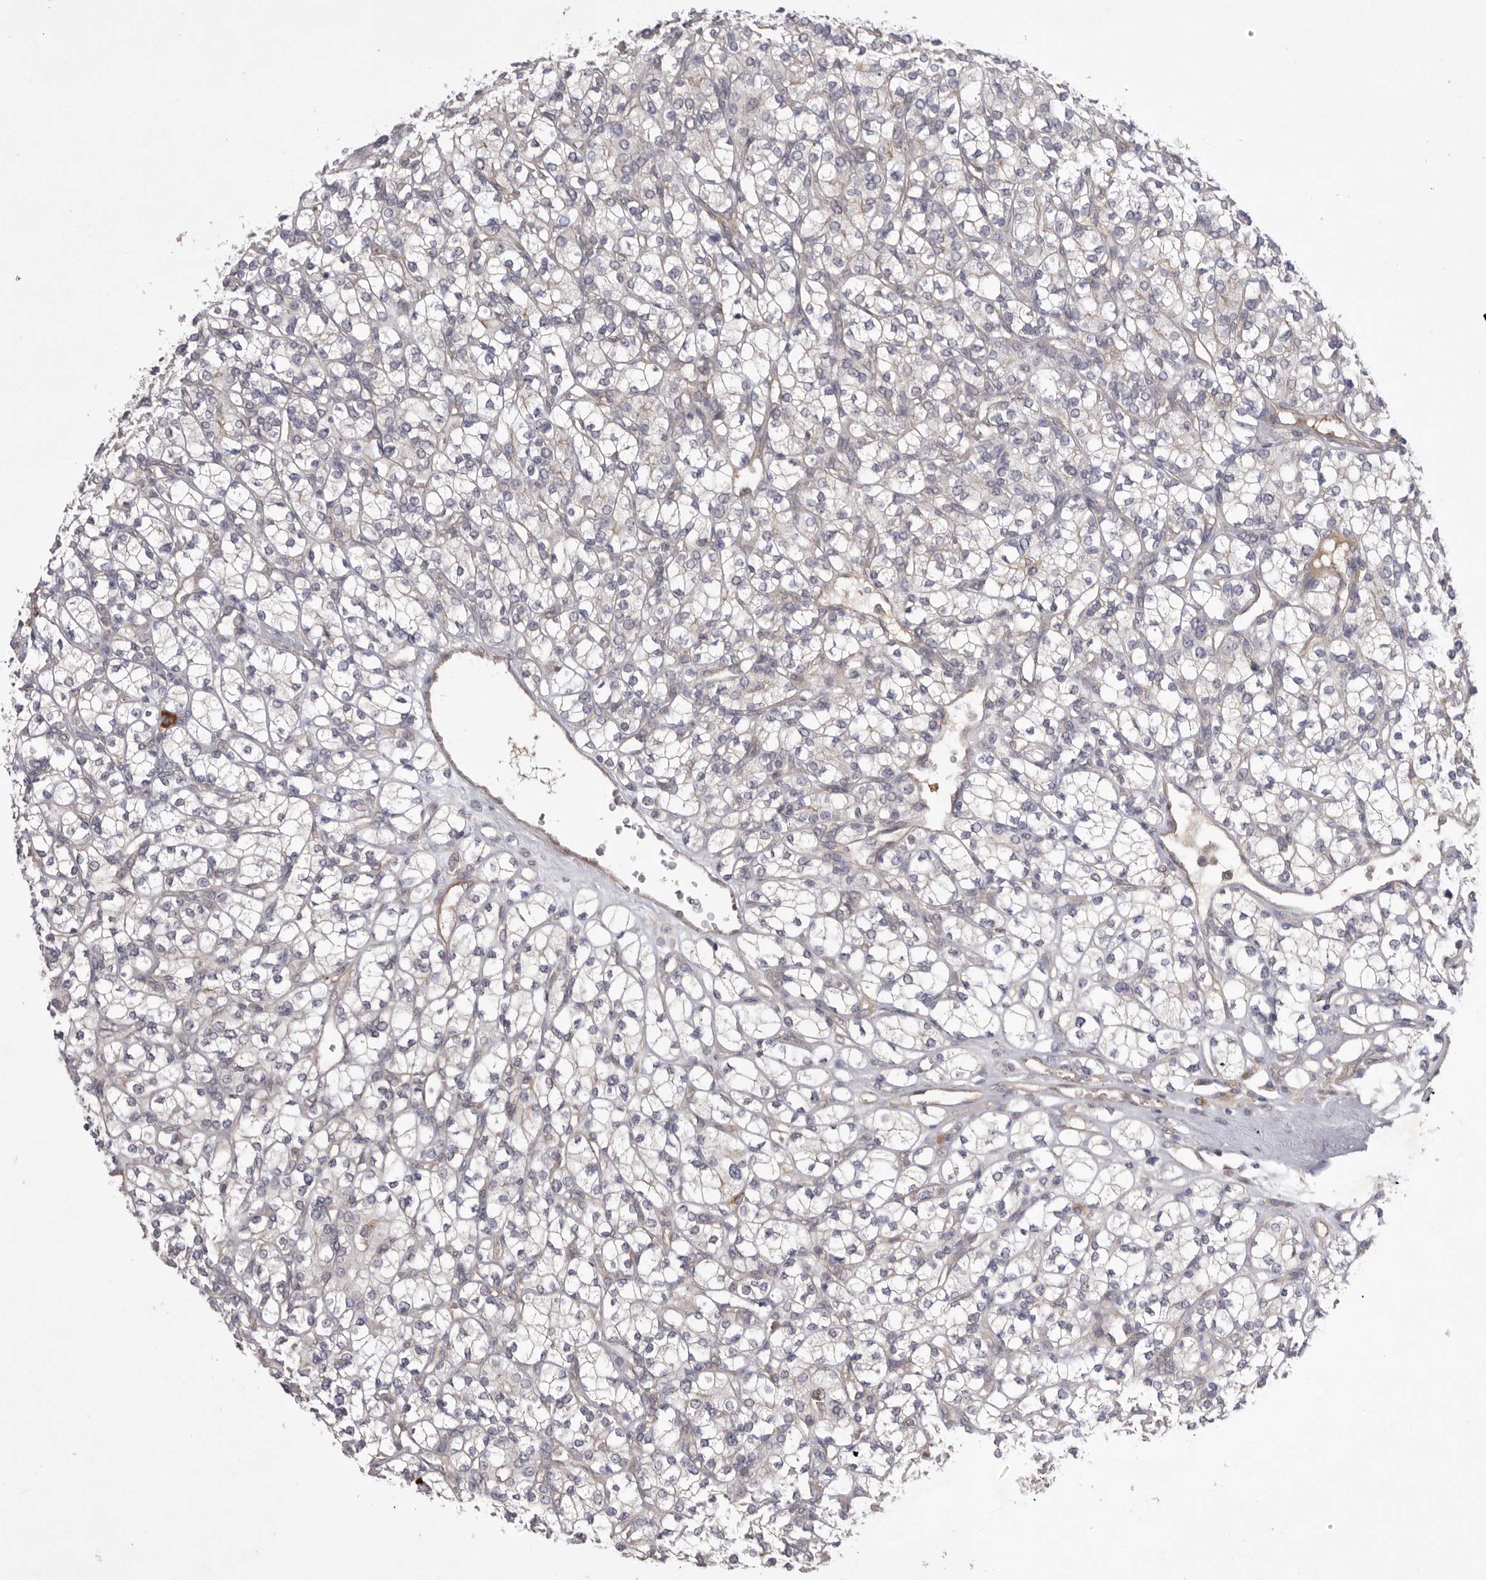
{"staining": {"intensity": "negative", "quantity": "none", "location": "none"}, "tissue": "renal cancer", "cell_type": "Tumor cells", "image_type": "cancer", "snomed": [{"axis": "morphology", "description": "Adenocarcinoma, NOS"}, {"axis": "topography", "description": "Kidney"}], "caption": "Tumor cells are negative for brown protein staining in renal cancer (adenocarcinoma).", "gene": "NRCAM", "patient": {"sex": "male", "age": 77}}